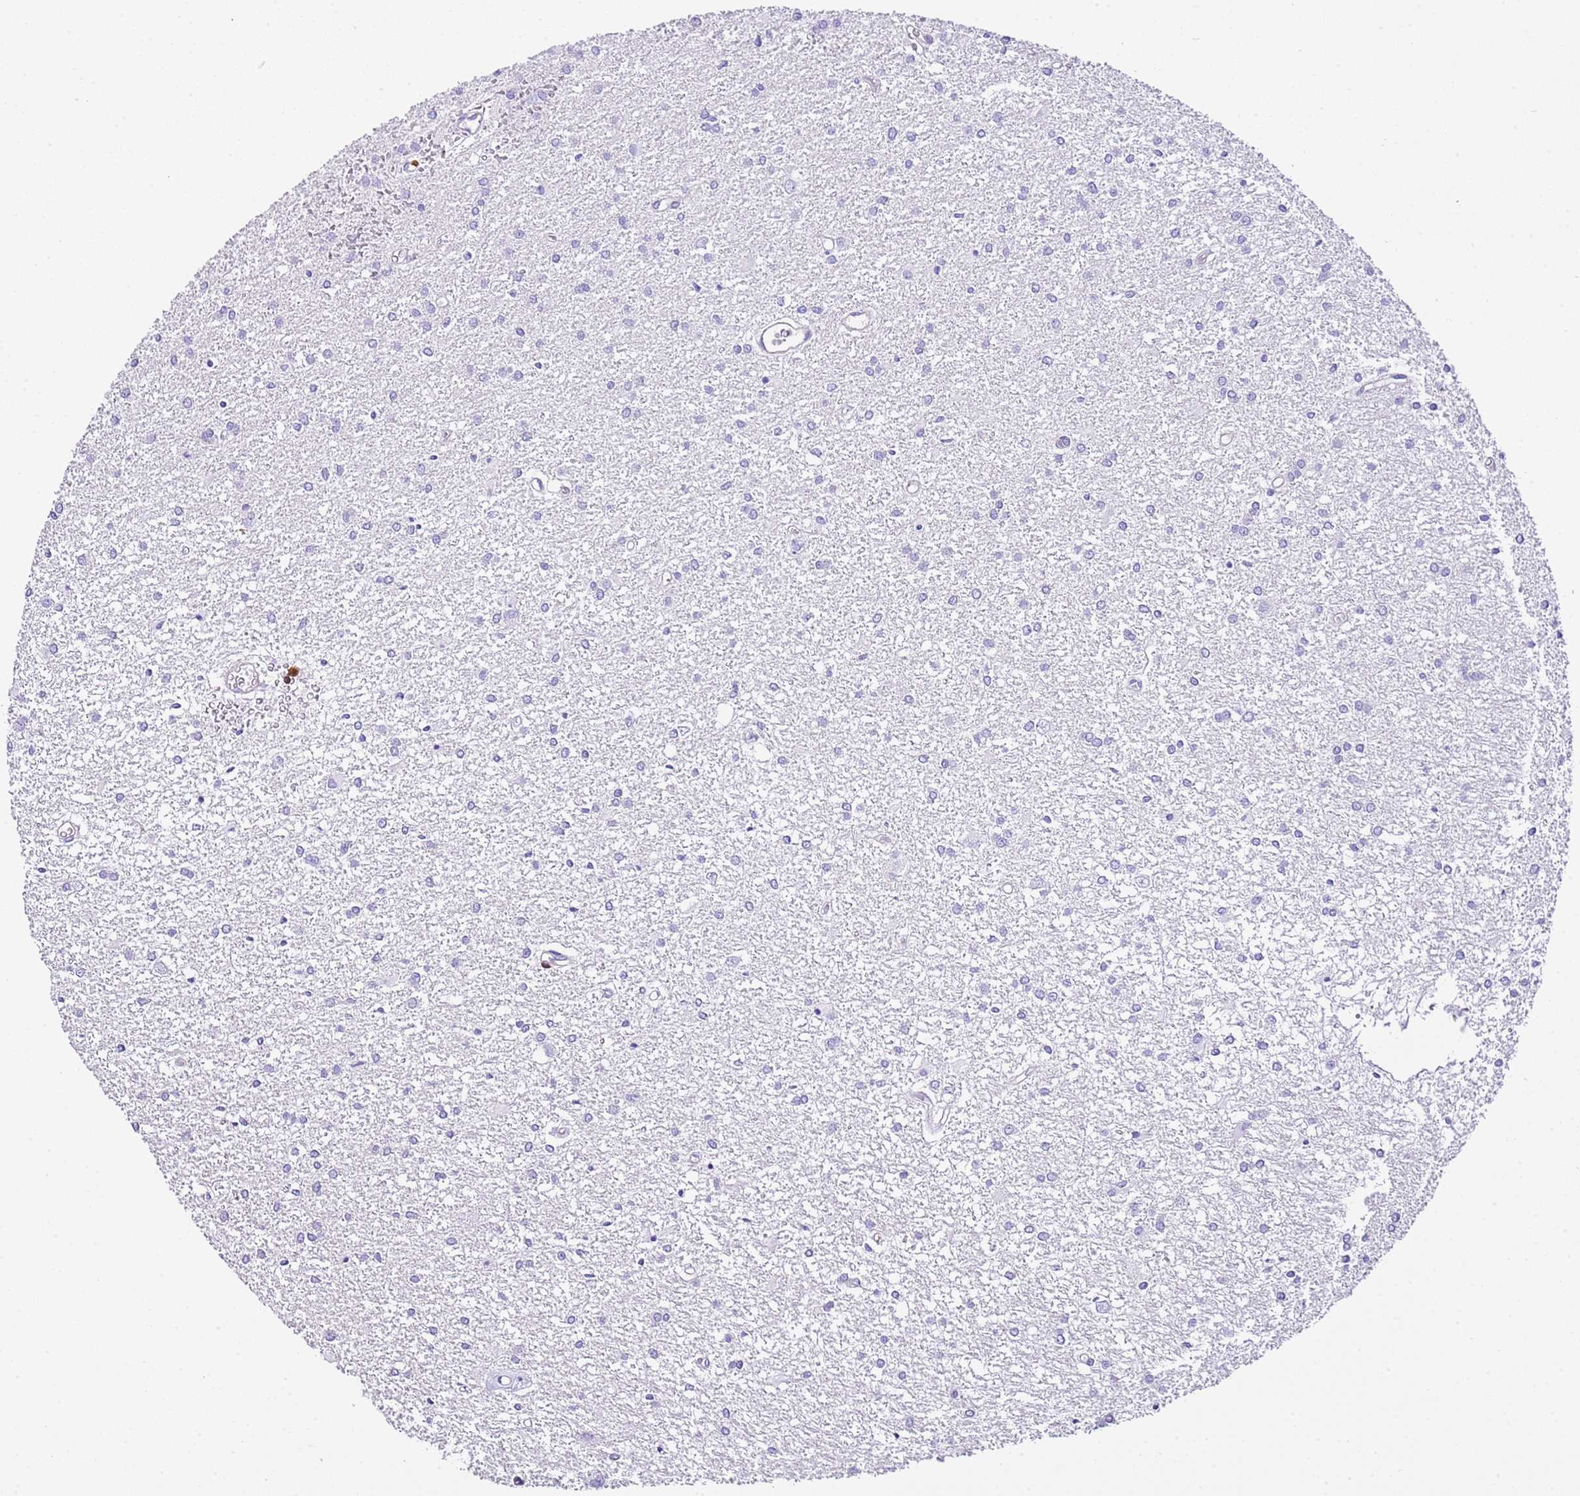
{"staining": {"intensity": "negative", "quantity": "none", "location": "none"}, "tissue": "glioma", "cell_type": "Tumor cells", "image_type": "cancer", "snomed": [{"axis": "morphology", "description": "Glioma, malignant, High grade"}, {"axis": "topography", "description": "Brain"}], "caption": "This photomicrograph is of high-grade glioma (malignant) stained with immunohistochemistry (IHC) to label a protein in brown with the nuclei are counter-stained blue. There is no expression in tumor cells.", "gene": "CNN2", "patient": {"sex": "female", "age": 50}}